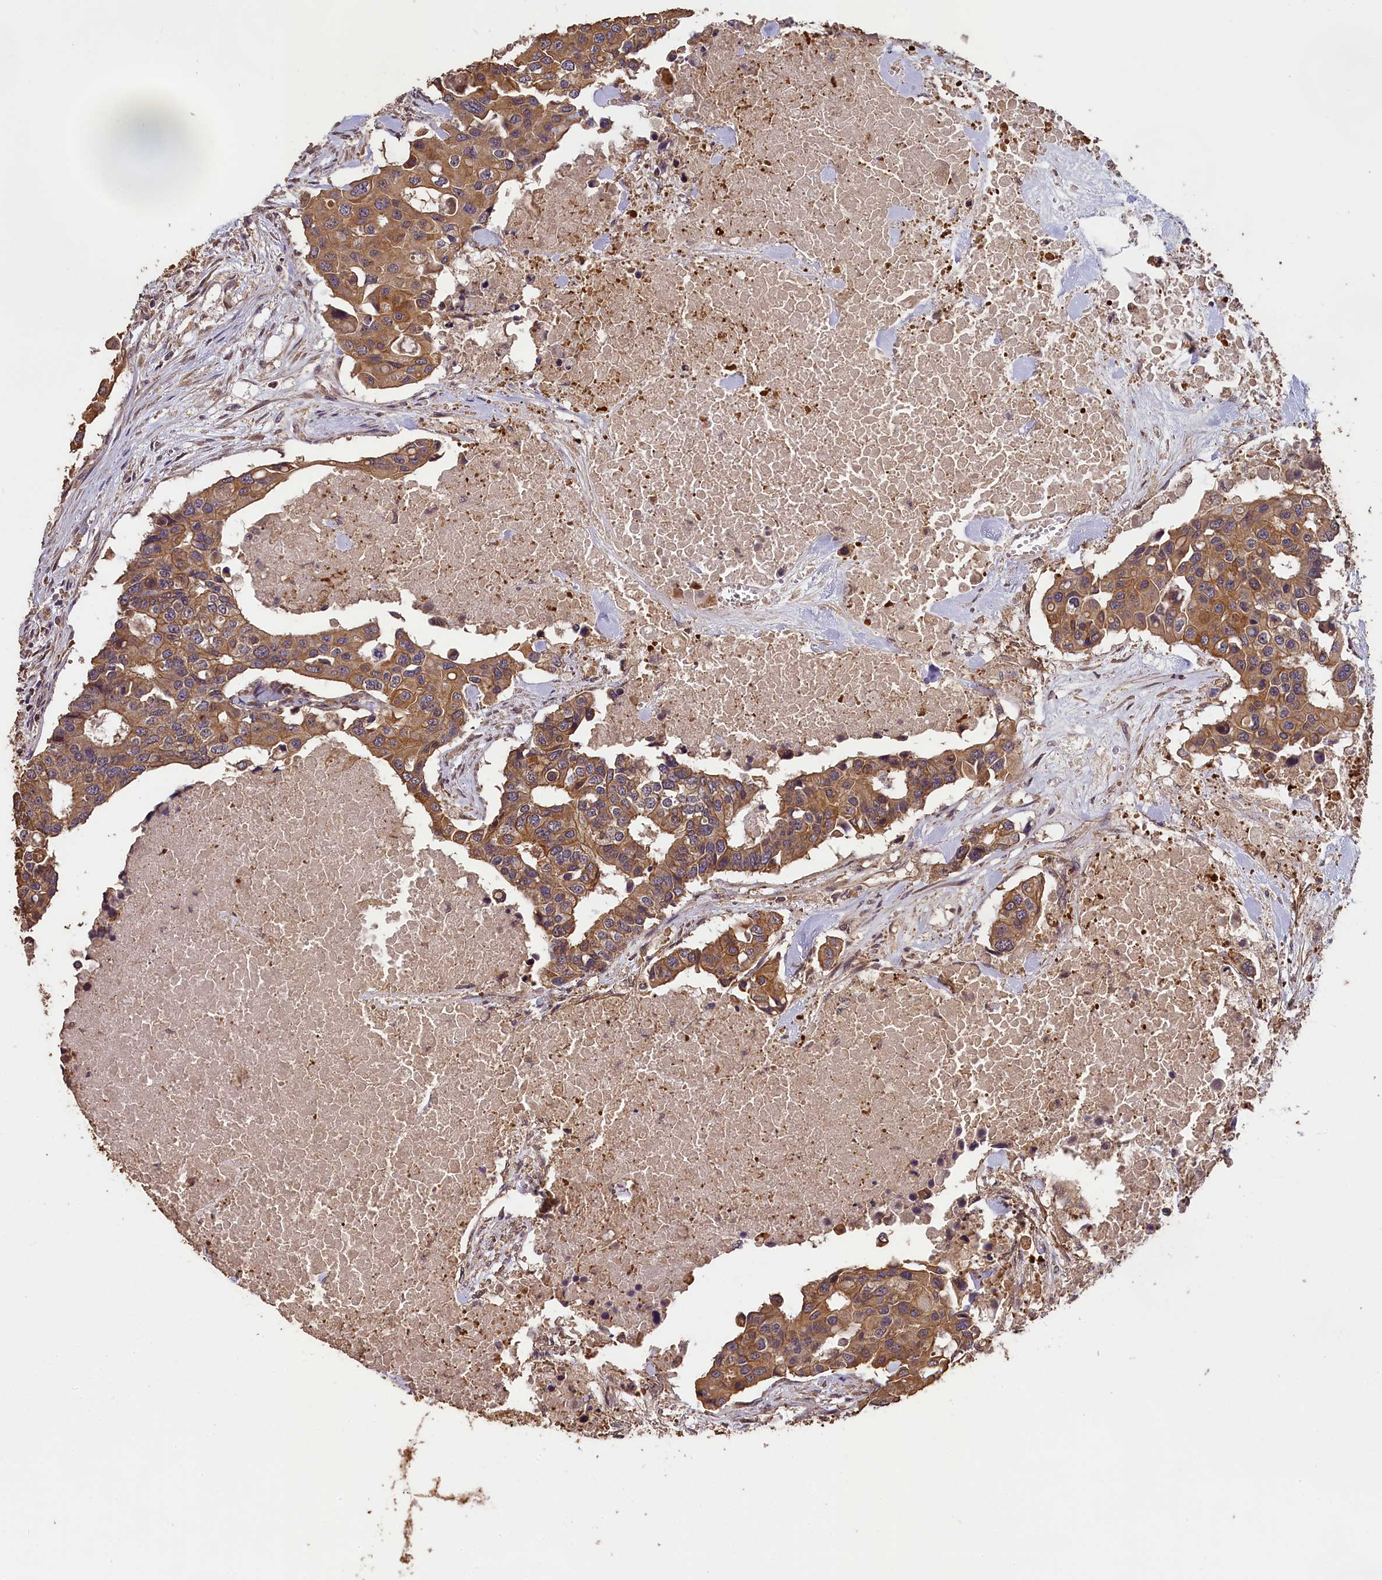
{"staining": {"intensity": "moderate", "quantity": ">75%", "location": "cytoplasmic/membranous"}, "tissue": "colorectal cancer", "cell_type": "Tumor cells", "image_type": "cancer", "snomed": [{"axis": "morphology", "description": "Adenocarcinoma, NOS"}, {"axis": "topography", "description": "Colon"}], "caption": "A histopathology image of adenocarcinoma (colorectal) stained for a protein reveals moderate cytoplasmic/membranous brown staining in tumor cells.", "gene": "CHD9", "patient": {"sex": "male", "age": 77}}